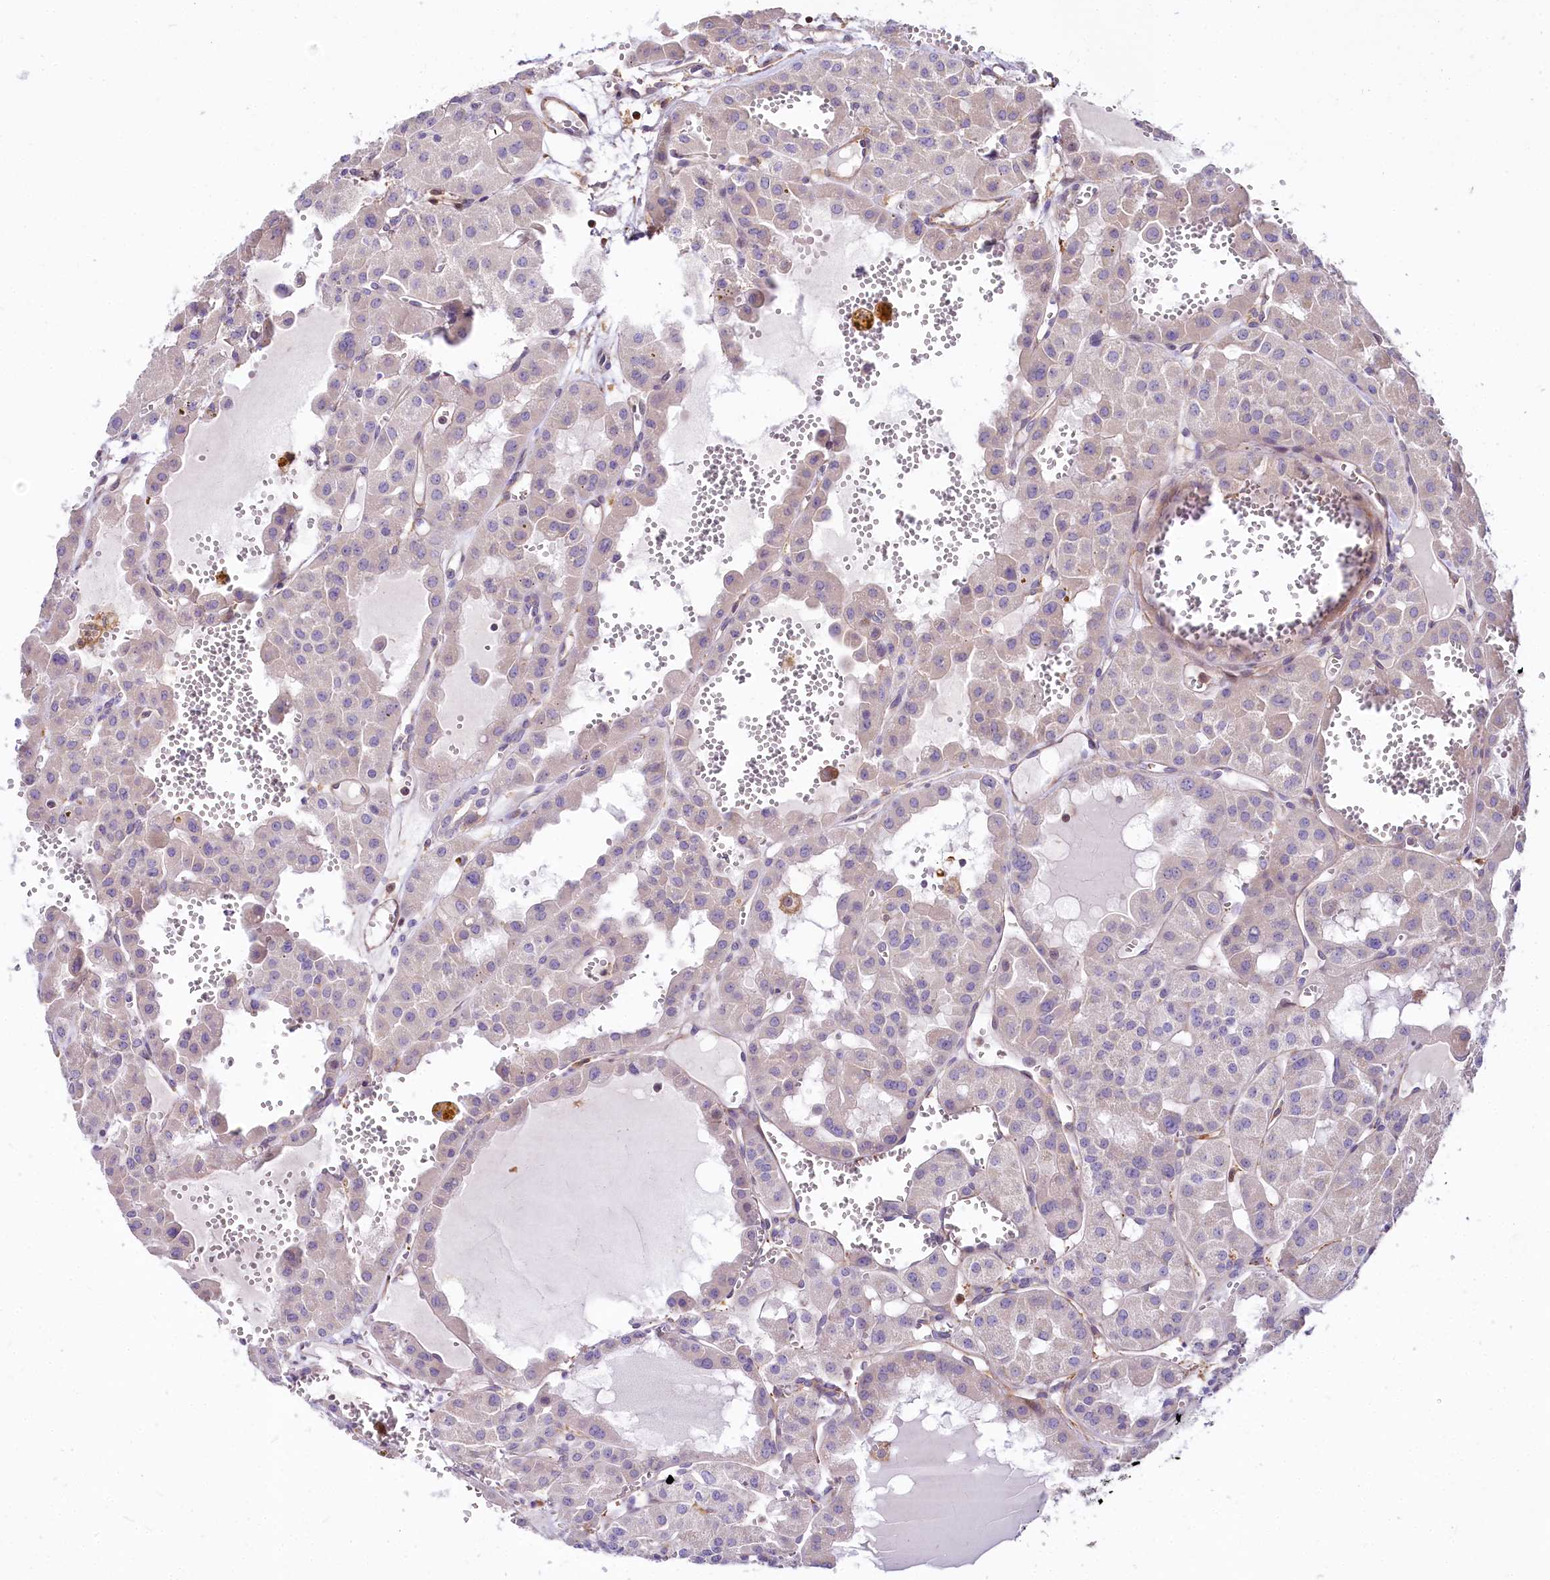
{"staining": {"intensity": "negative", "quantity": "none", "location": "none"}, "tissue": "renal cancer", "cell_type": "Tumor cells", "image_type": "cancer", "snomed": [{"axis": "morphology", "description": "Carcinoma, NOS"}, {"axis": "topography", "description": "Kidney"}], "caption": "Immunohistochemistry photomicrograph of renal carcinoma stained for a protein (brown), which shows no positivity in tumor cells.", "gene": "FCHSD2", "patient": {"sex": "female", "age": 75}}